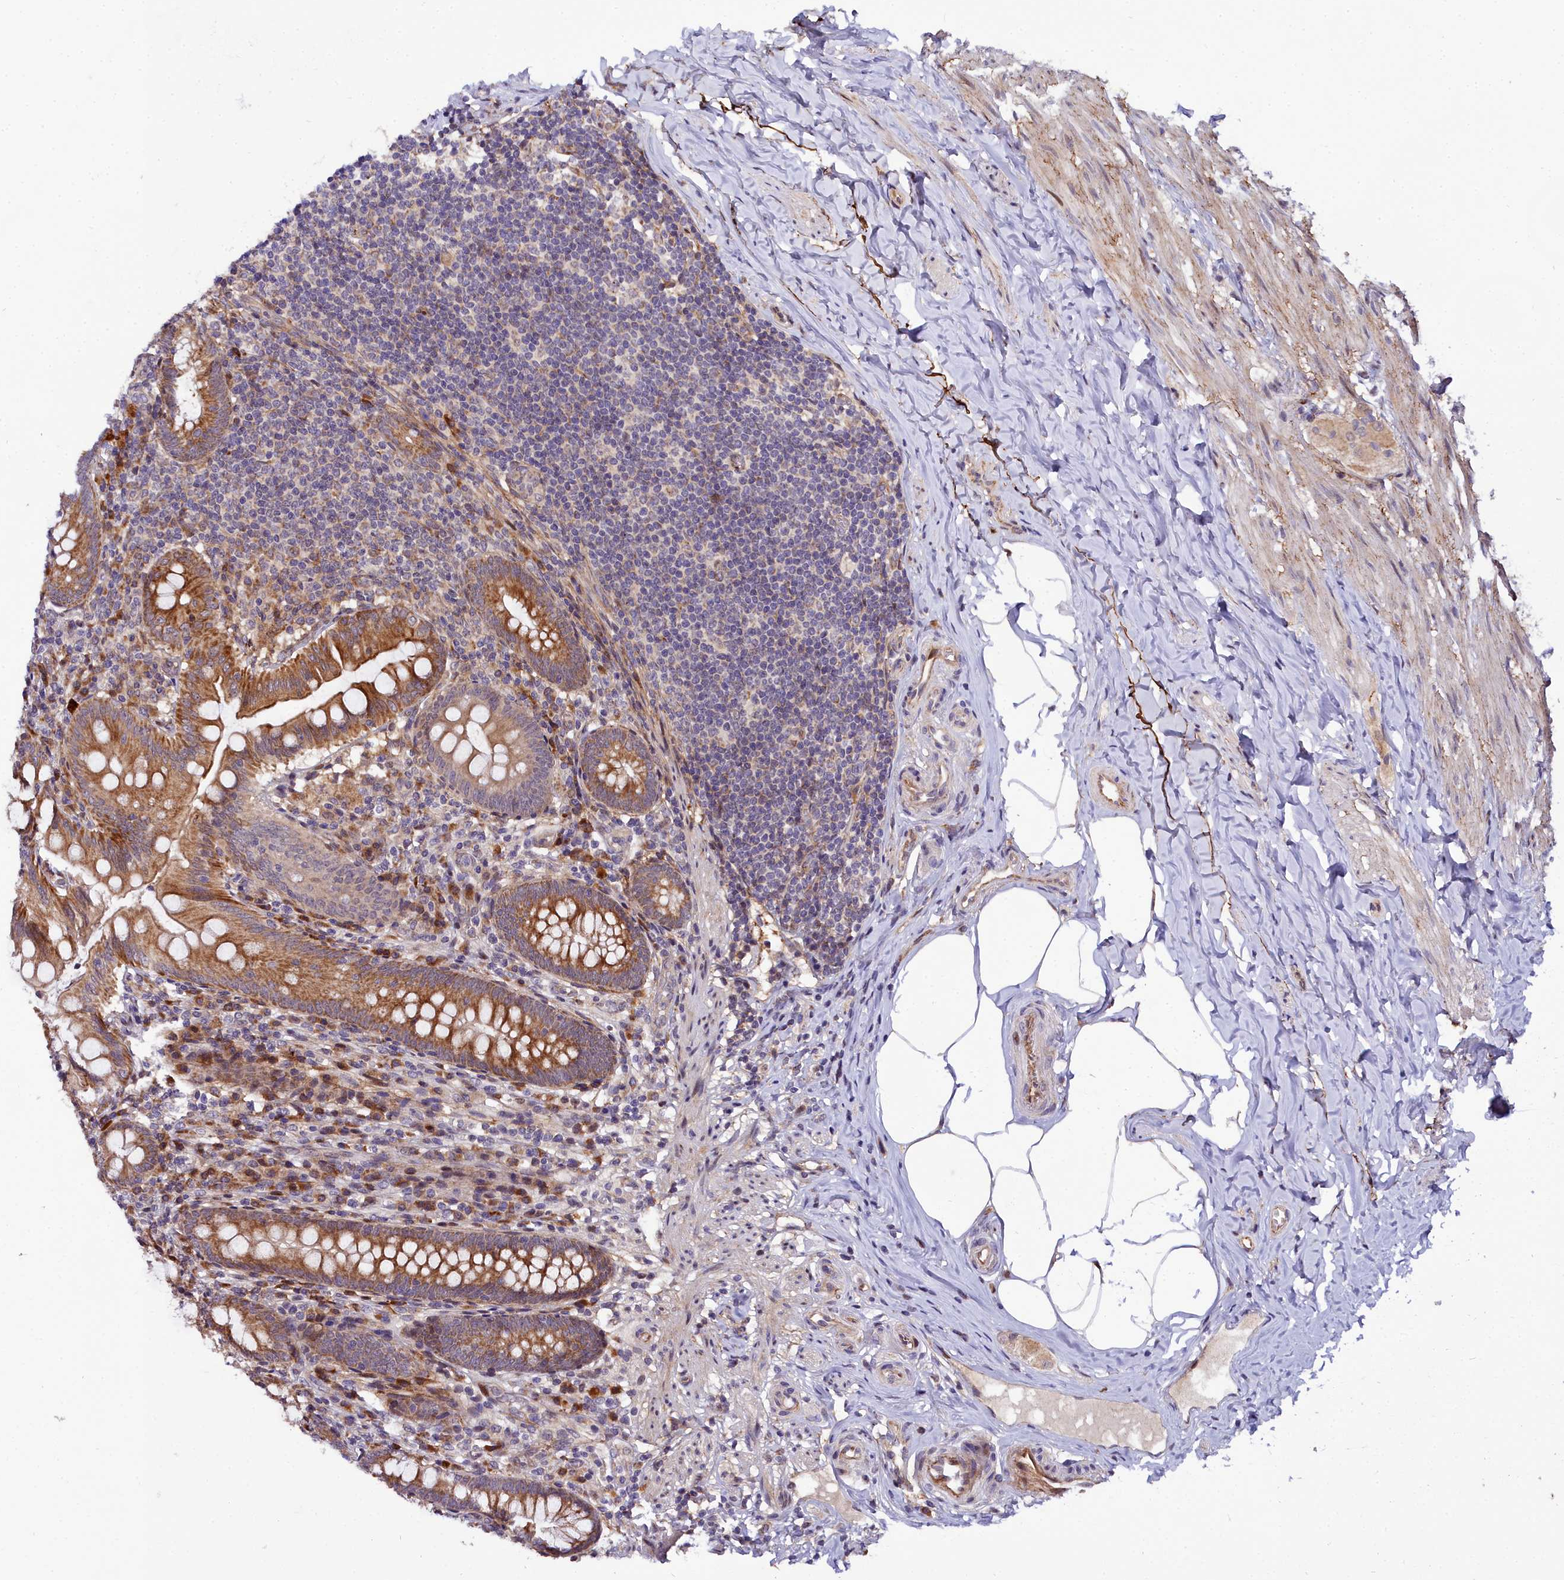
{"staining": {"intensity": "strong", "quantity": ">75%", "location": "cytoplasmic/membranous"}, "tissue": "appendix", "cell_type": "Glandular cells", "image_type": "normal", "snomed": [{"axis": "morphology", "description": "Normal tissue, NOS"}, {"axis": "topography", "description": "Appendix"}], "caption": "Protein expression analysis of normal human appendix reveals strong cytoplasmic/membranous positivity in about >75% of glandular cells. (DAB (3,3'-diaminobenzidine) IHC, brown staining for protein, blue staining for nuclei).", "gene": "MRPS11", "patient": {"sex": "male", "age": 55}}